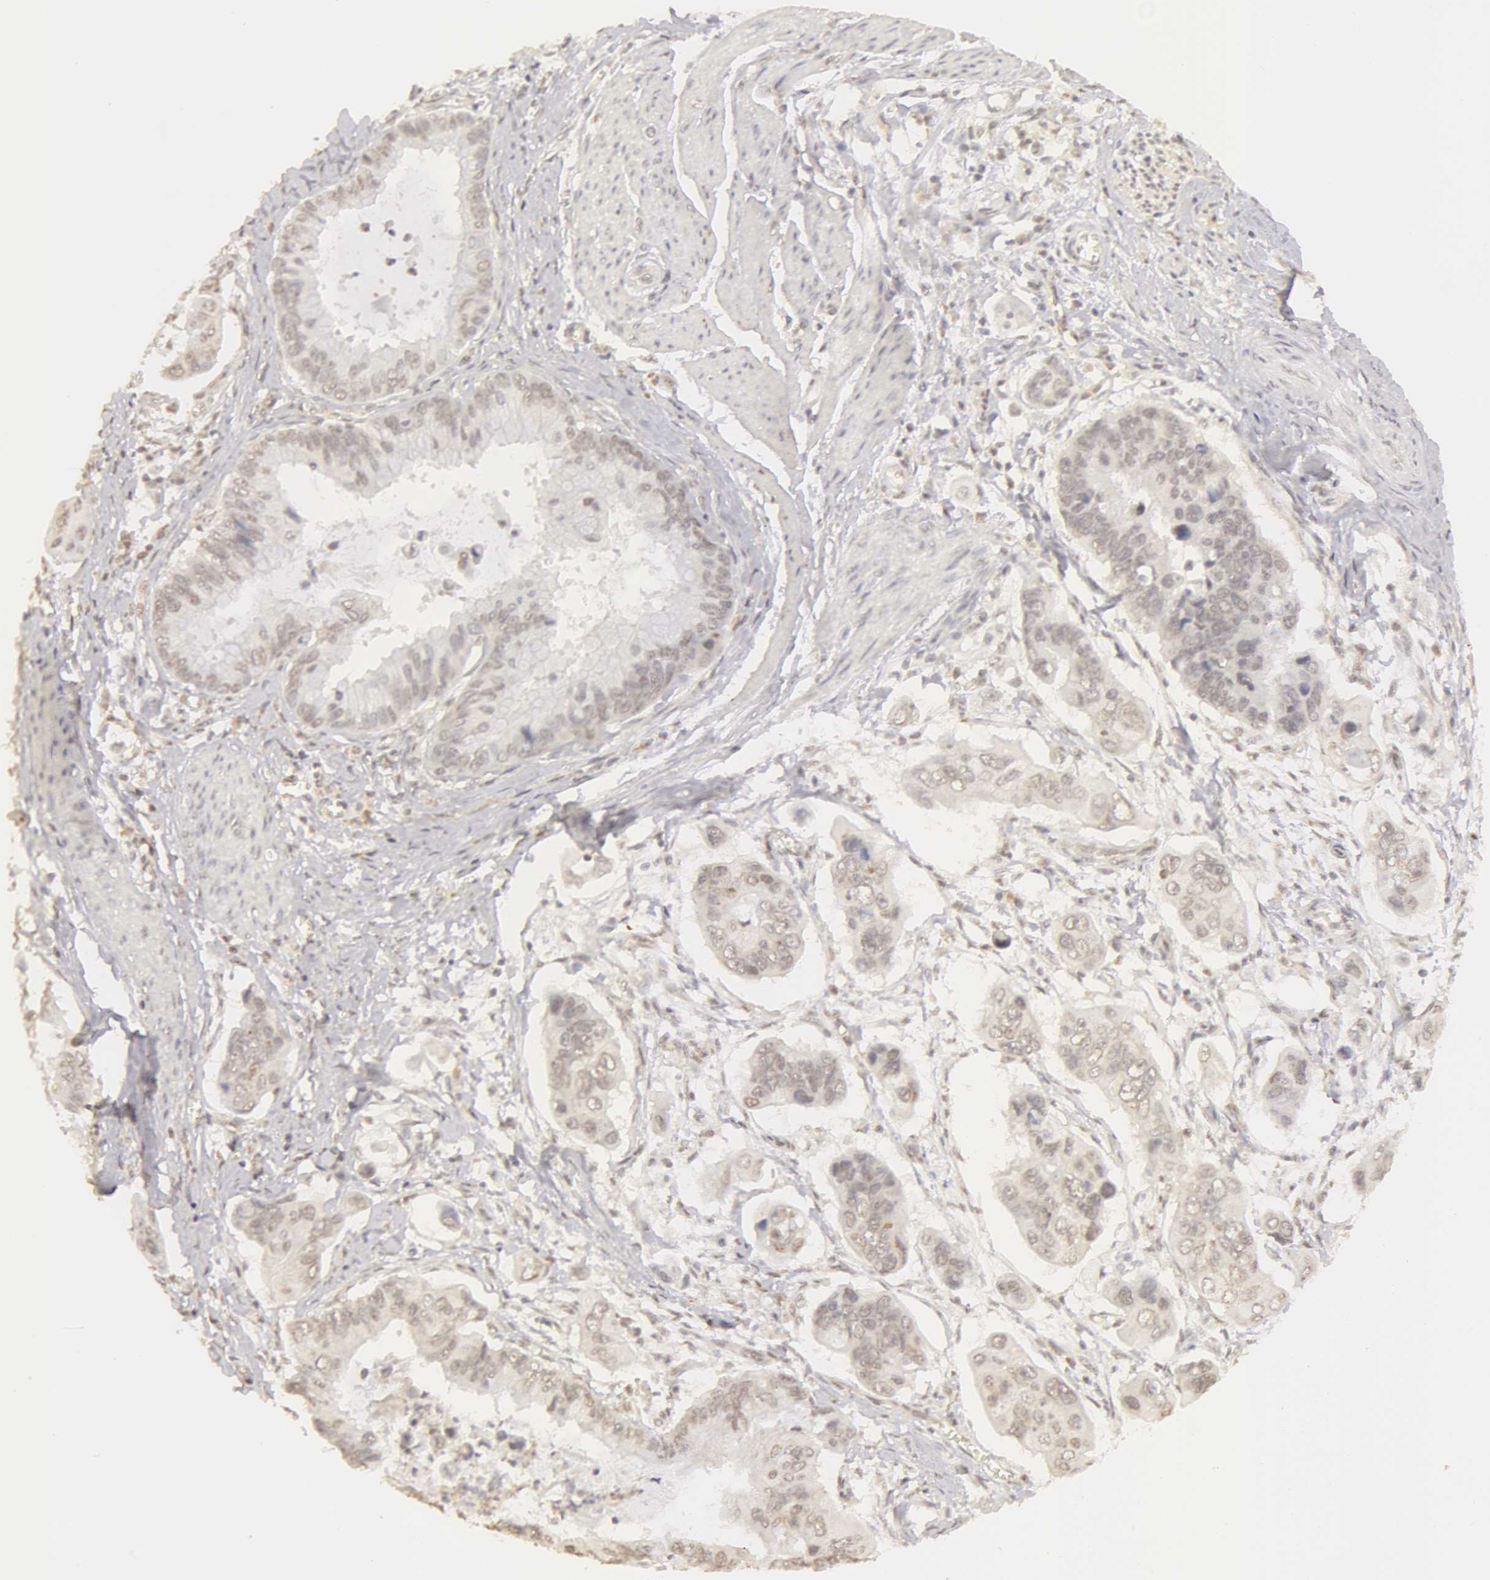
{"staining": {"intensity": "weak", "quantity": "25%-75%", "location": "cytoplasmic/membranous"}, "tissue": "stomach cancer", "cell_type": "Tumor cells", "image_type": "cancer", "snomed": [{"axis": "morphology", "description": "Adenocarcinoma, NOS"}, {"axis": "topography", "description": "Stomach, upper"}], "caption": "Brown immunohistochemical staining in human adenocarcinoma (stomach) displays weak cytoplasmic/membranous positivity in approximately 25%-75% of tumor cells.", "gene": "ADAM10", "patient": {"sex": "male", "age": 80}}